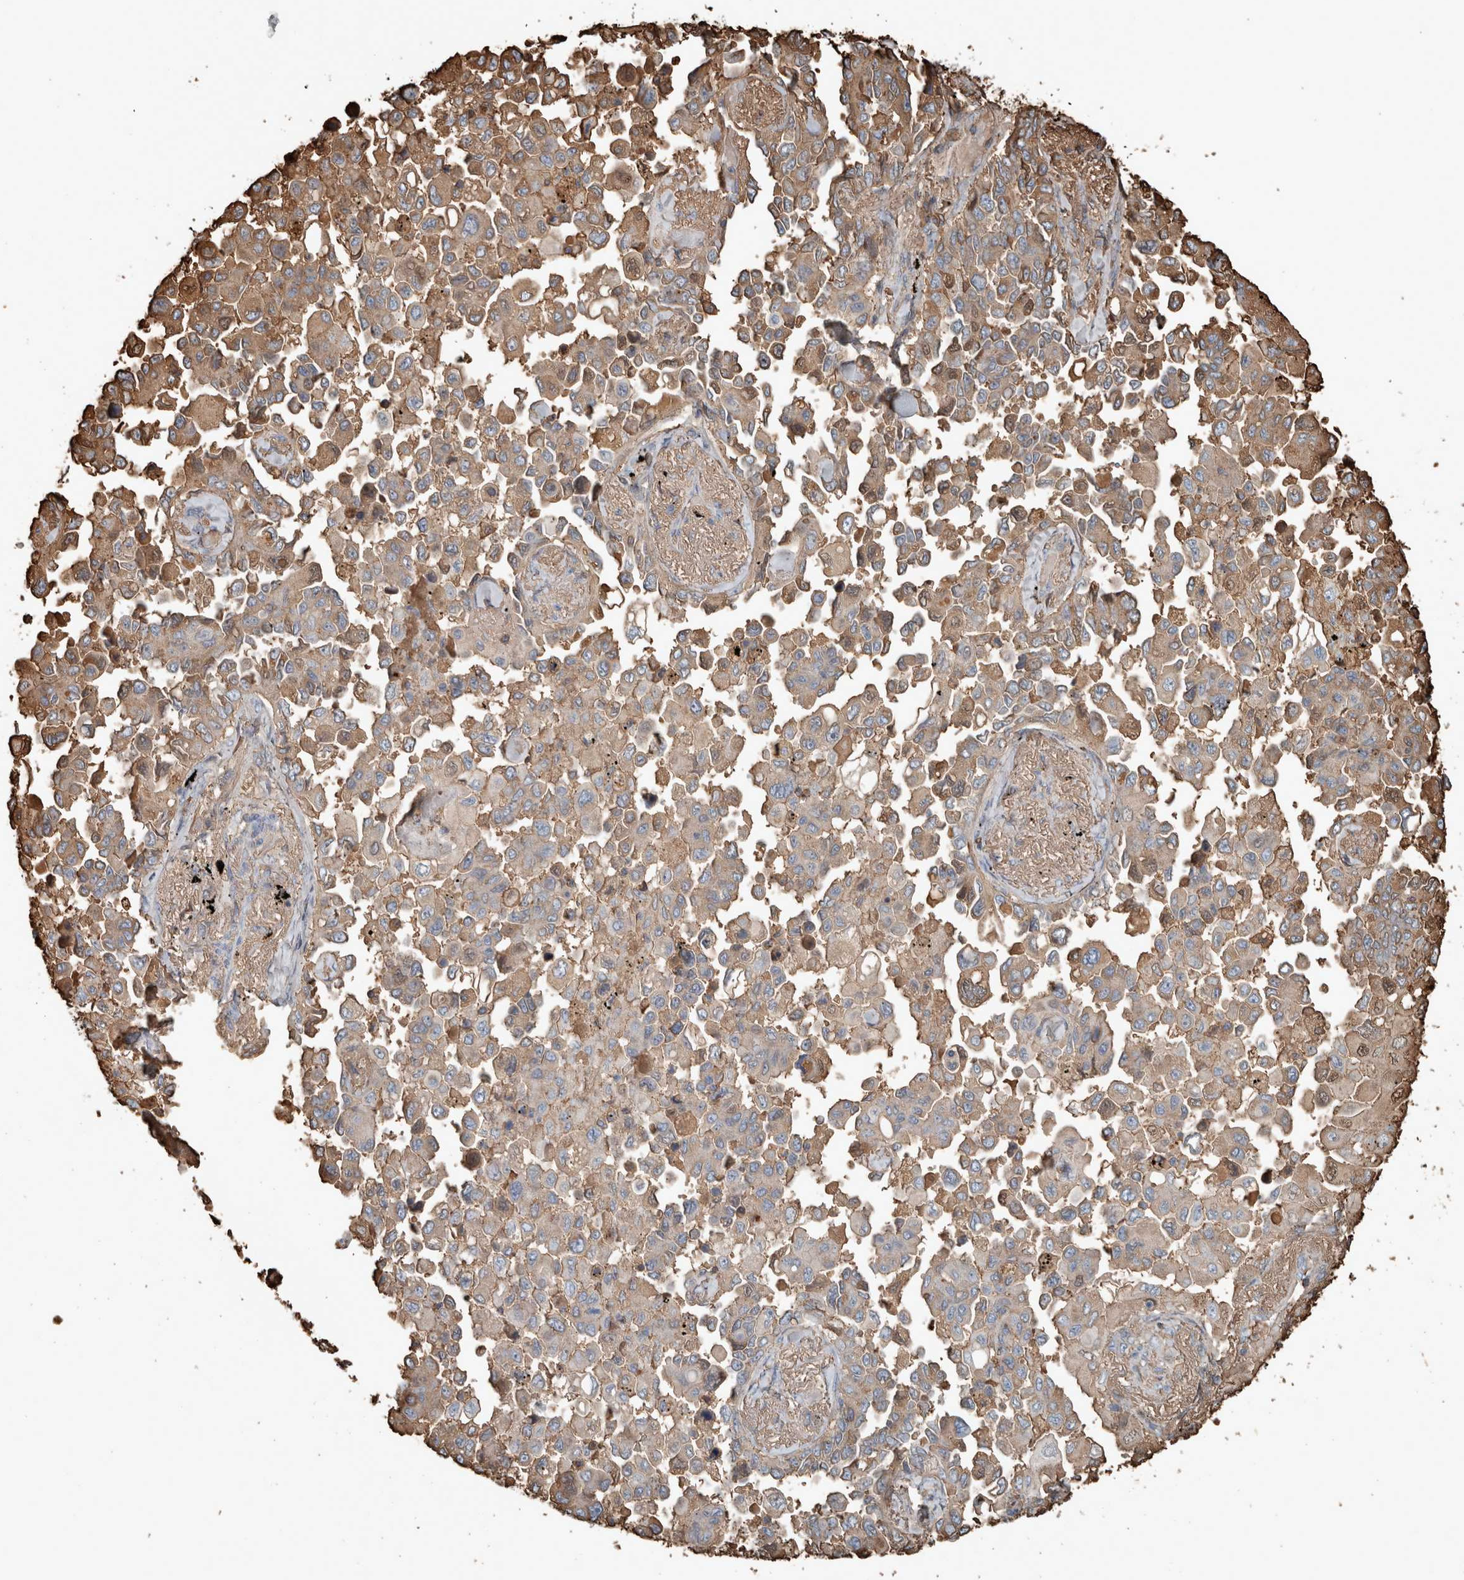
{"staining": {"intensity": "weak", "quantity": "25%-75%", "location": "cytoplasmic/membranous"}, "tissue": "lung cancer", "cell_type": "Tumor cells", "image_type": "cancer", "snomed": [{"axis": "morphology", "description": "Adenocarcinoma, NOS"}, {"axis": "topography", "description": "Lung"}], "caption": "Immunohistochemistry (DAB (3,3'-diaminobenzidine)) staining of lung cancer (adenocarcinoma) reveals weak cytoplasmic/membranous protein expression in about 25%-75% of tumor cells. (IHC, brightfield microscopy, high magnification).", "gene": "USP34", "patient": {"sex": "female", "age": 67}}